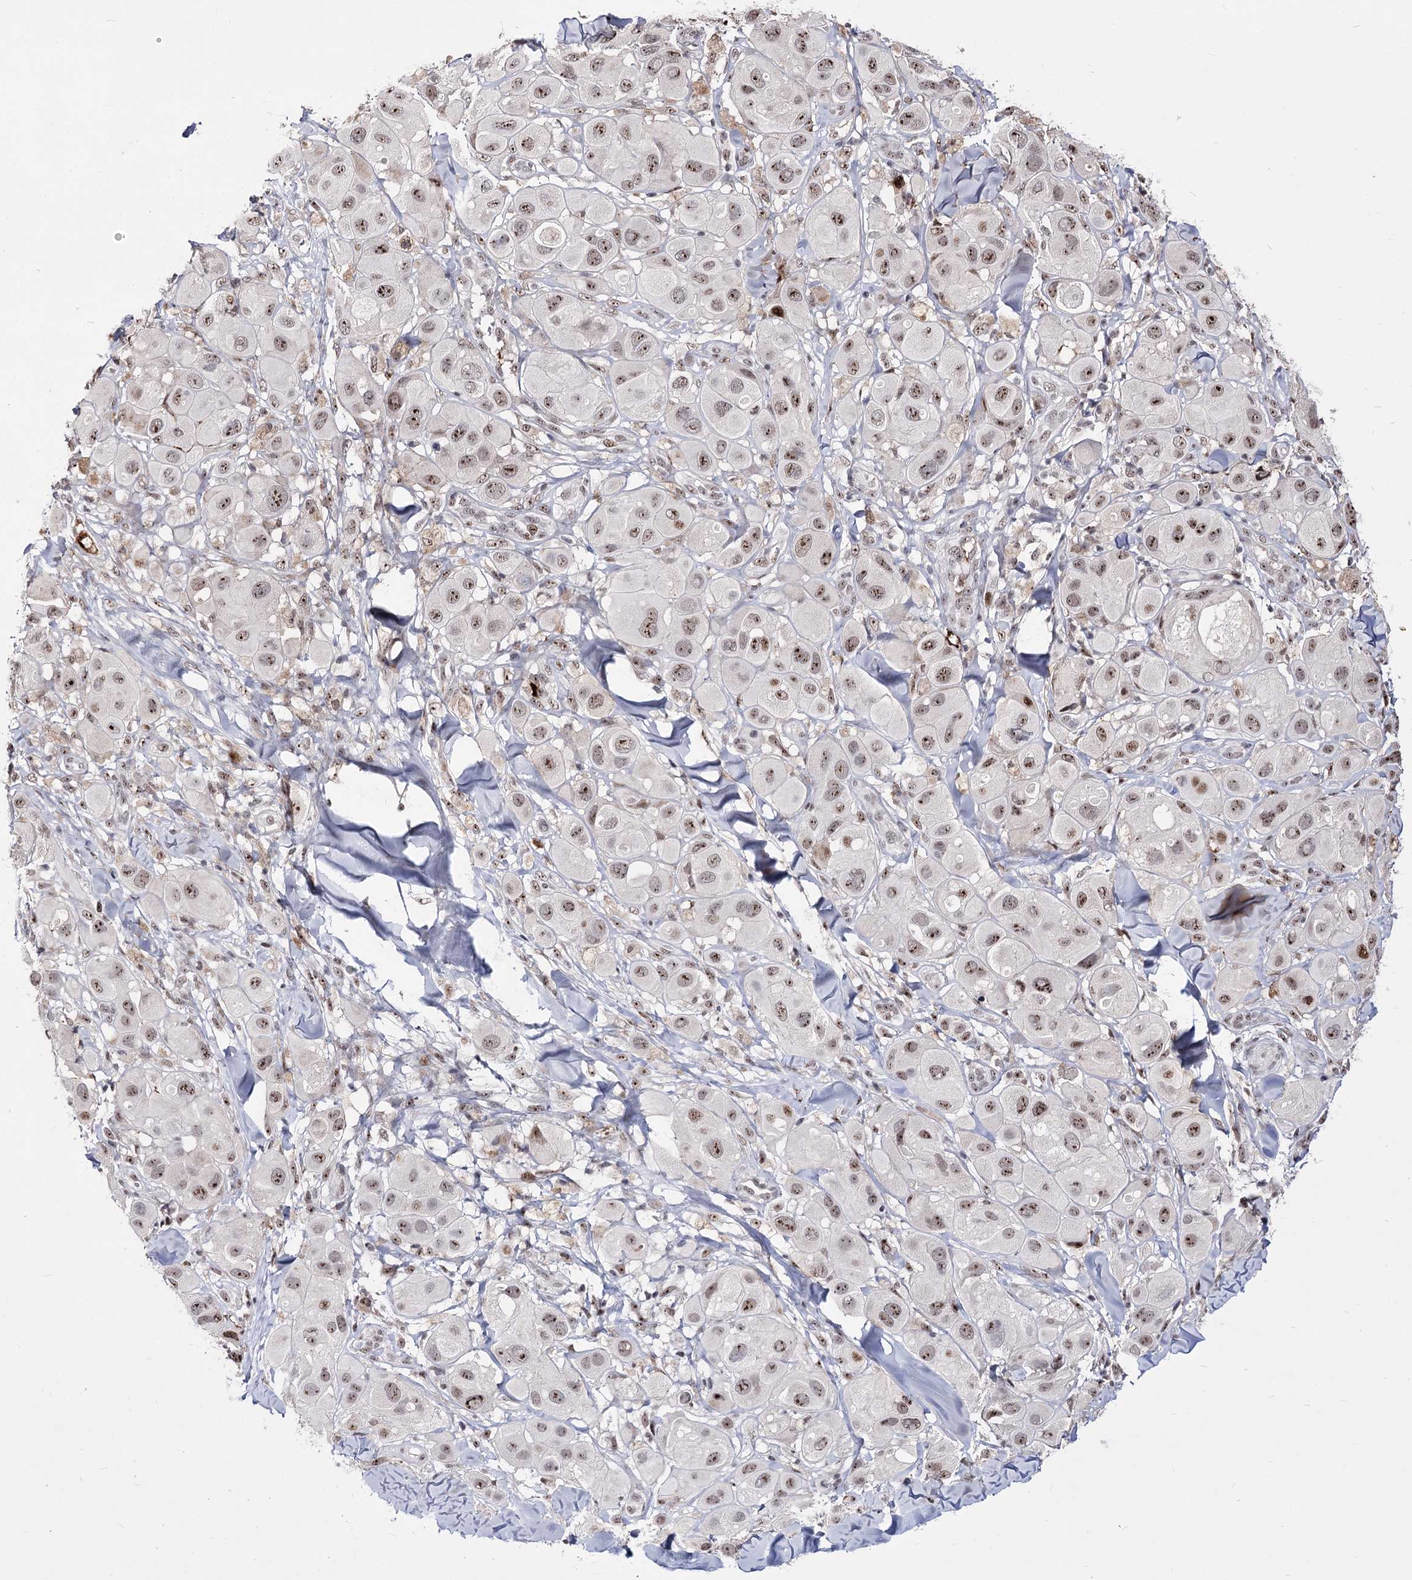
{"staining": {"intensity": "moderate", "quantity": ">75%", "location": "nuclear"}, "tissue": "melanoma", "cell_type": "Tumor cells", "image_type": "cancer", "snomed": [{"axis": "morphology", "description": "Malignant melanoma, Metastatic site"}, {"axis": "topography", "description": "Skin"}], "caption": "A brown stain shows moderate nuclear expression of a protein in malignant melanoma (metastatic site) tumor cells.", "gene": "STOX1", "patient": {"sex": "male", "age": 41}}